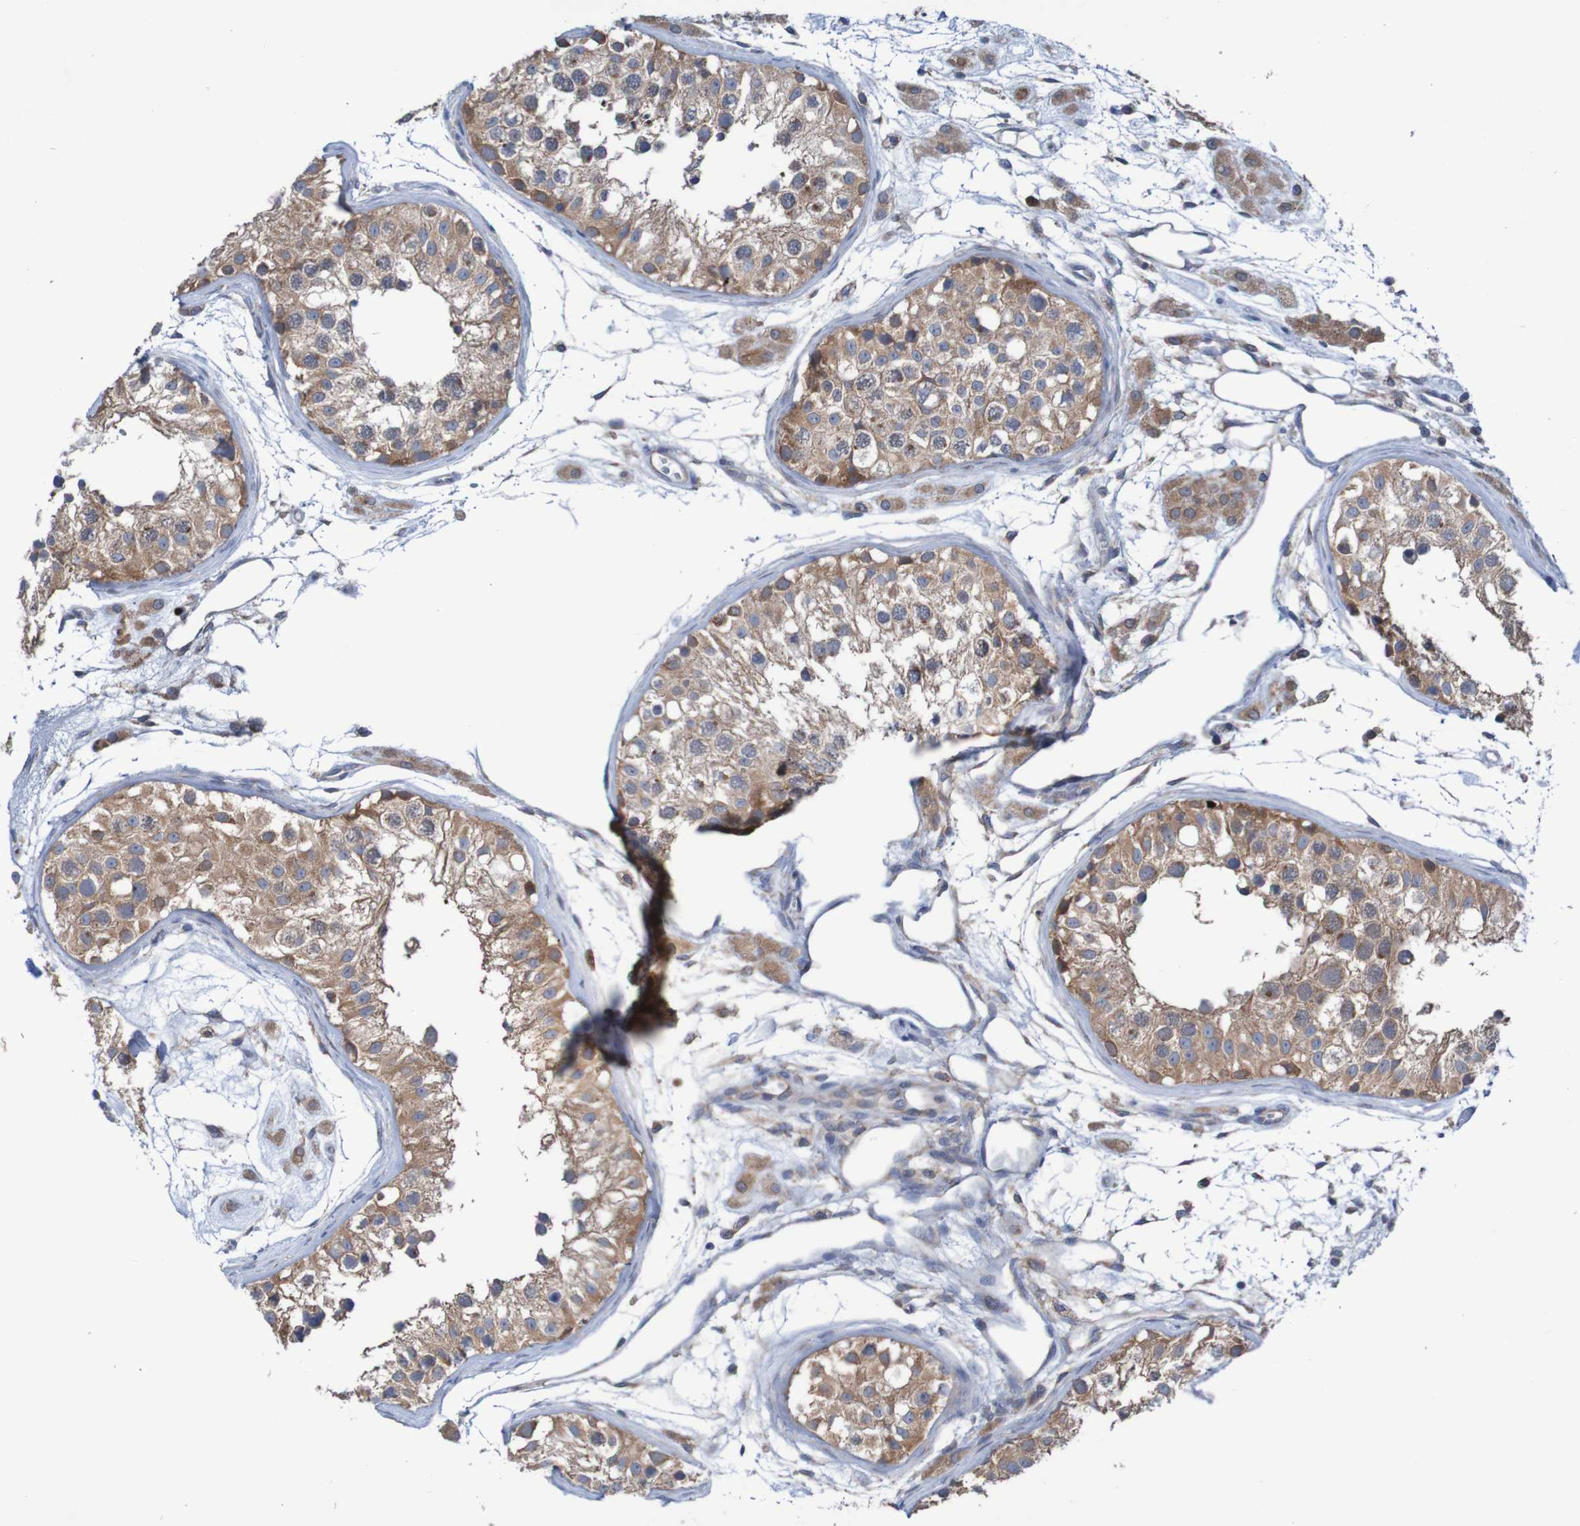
{"staining": {"intensity": "moderate", "quantity": ">75%", "location": "cytoplasmic/membranous"}, "tissue": "testis", "cell_type": "Cells in seminiferous ducts", "image_type": "normal", "snomed": [{"axis": "morphology", "description": "Normal tissue, NOS"}, {"axis": "morphology", "description": "Adenocarcinoma, metastatic, NOS"}, {"axis": "topography", "description": "Testis"}], "caption": "Unremarkable testis exhibits moderate cytoplasmic/membranous expression in about >75% of cells in seminiferous ducts, visualized by immunohistochemistry.", "gene": "PARP4", "patient": {"sex": "male", "age": 26}}